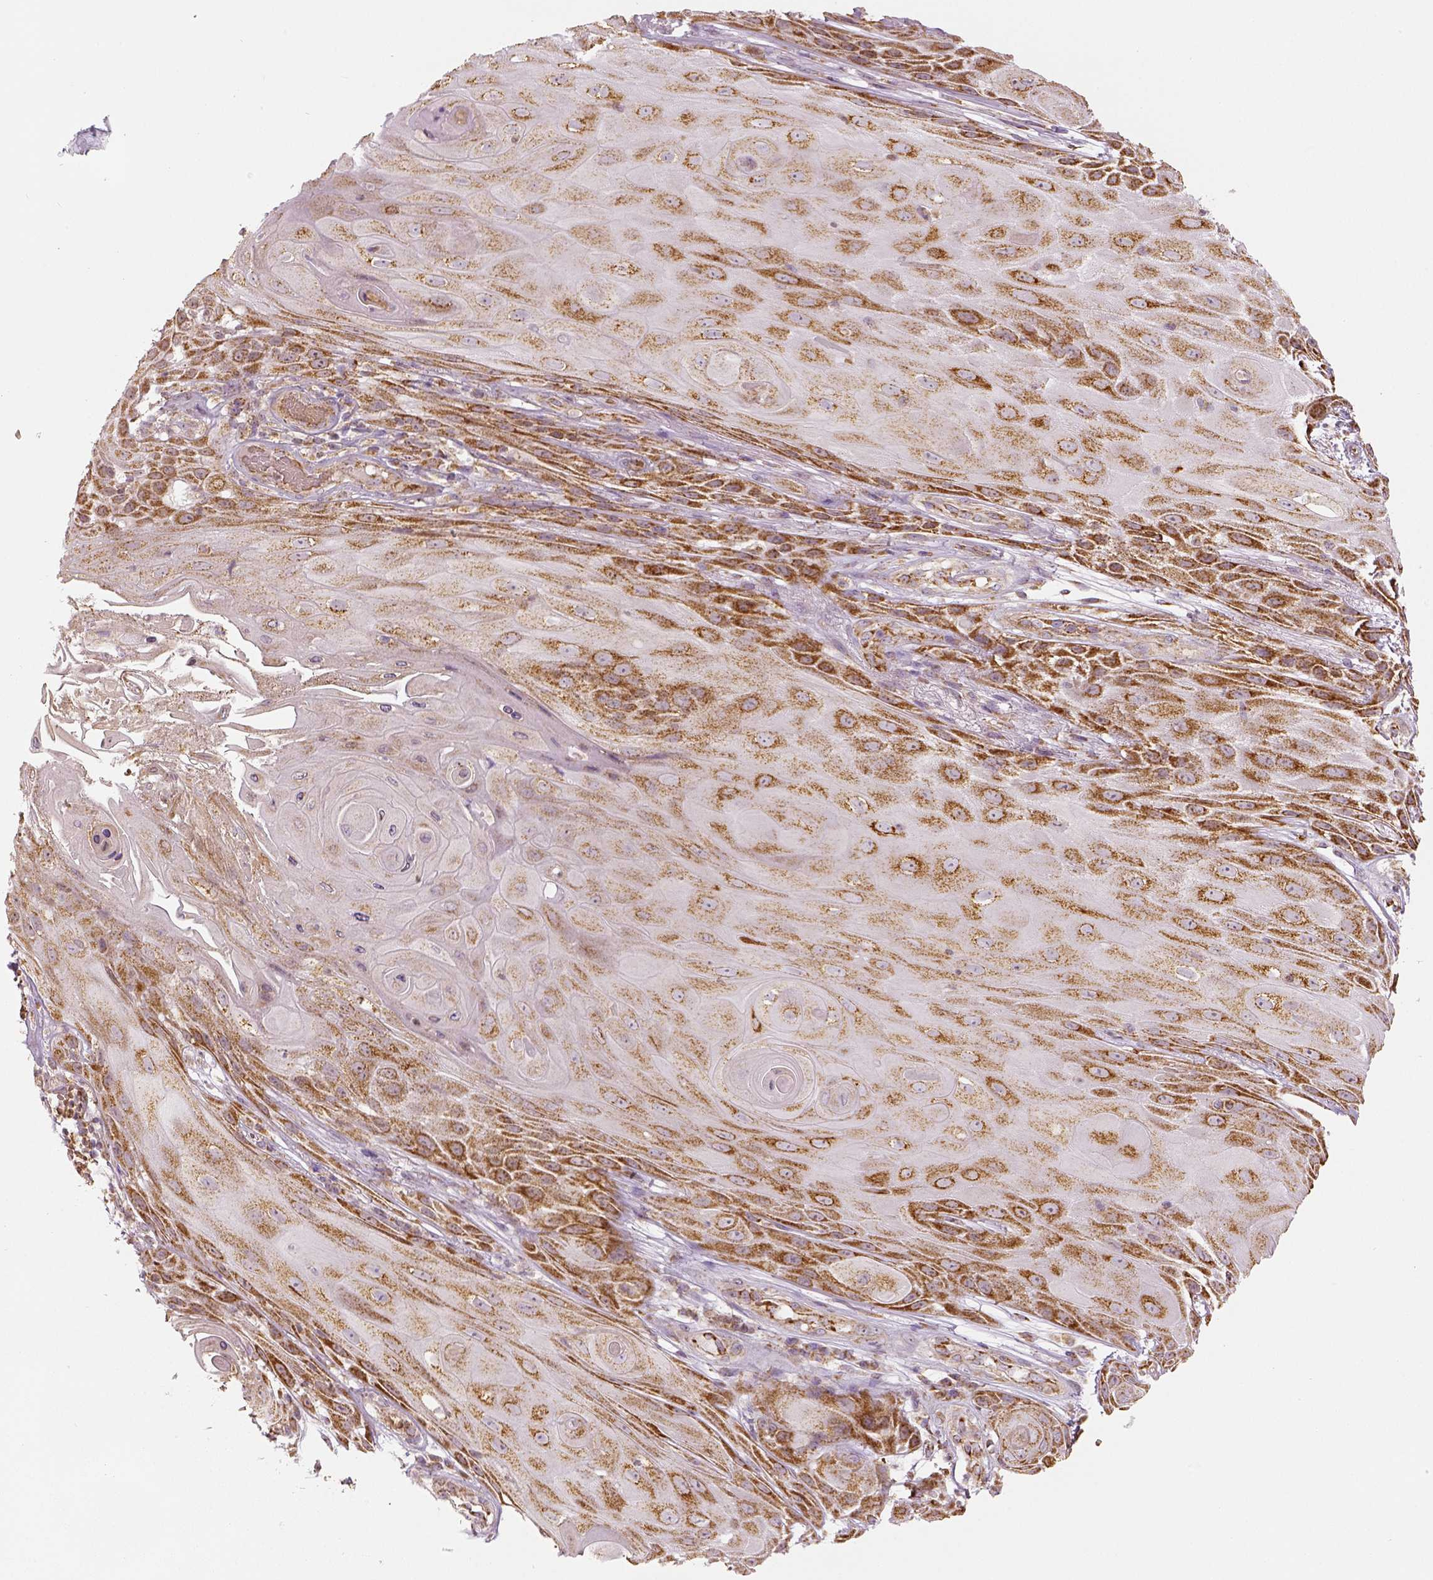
{"staining": {"intensity": "moderate", "quantity": ">75%", "location": "cytoplasmic/membranous"}, "tissue": "skin cancer", "cell_type": "Tumor cells", "image_type": "cancer", "snomed": [{"axis": "morphology", "description": "Squamous cell carcinoma, NOS"}, {"axis": "topography", "description": "Skin"}], "caption": "Skin cancer stained for a protein reveals moderate cytoplasmic/membranous positivity in tumor cells.", "gene": "PGAM5", "patient": {"sex": "male", "age": 62}}